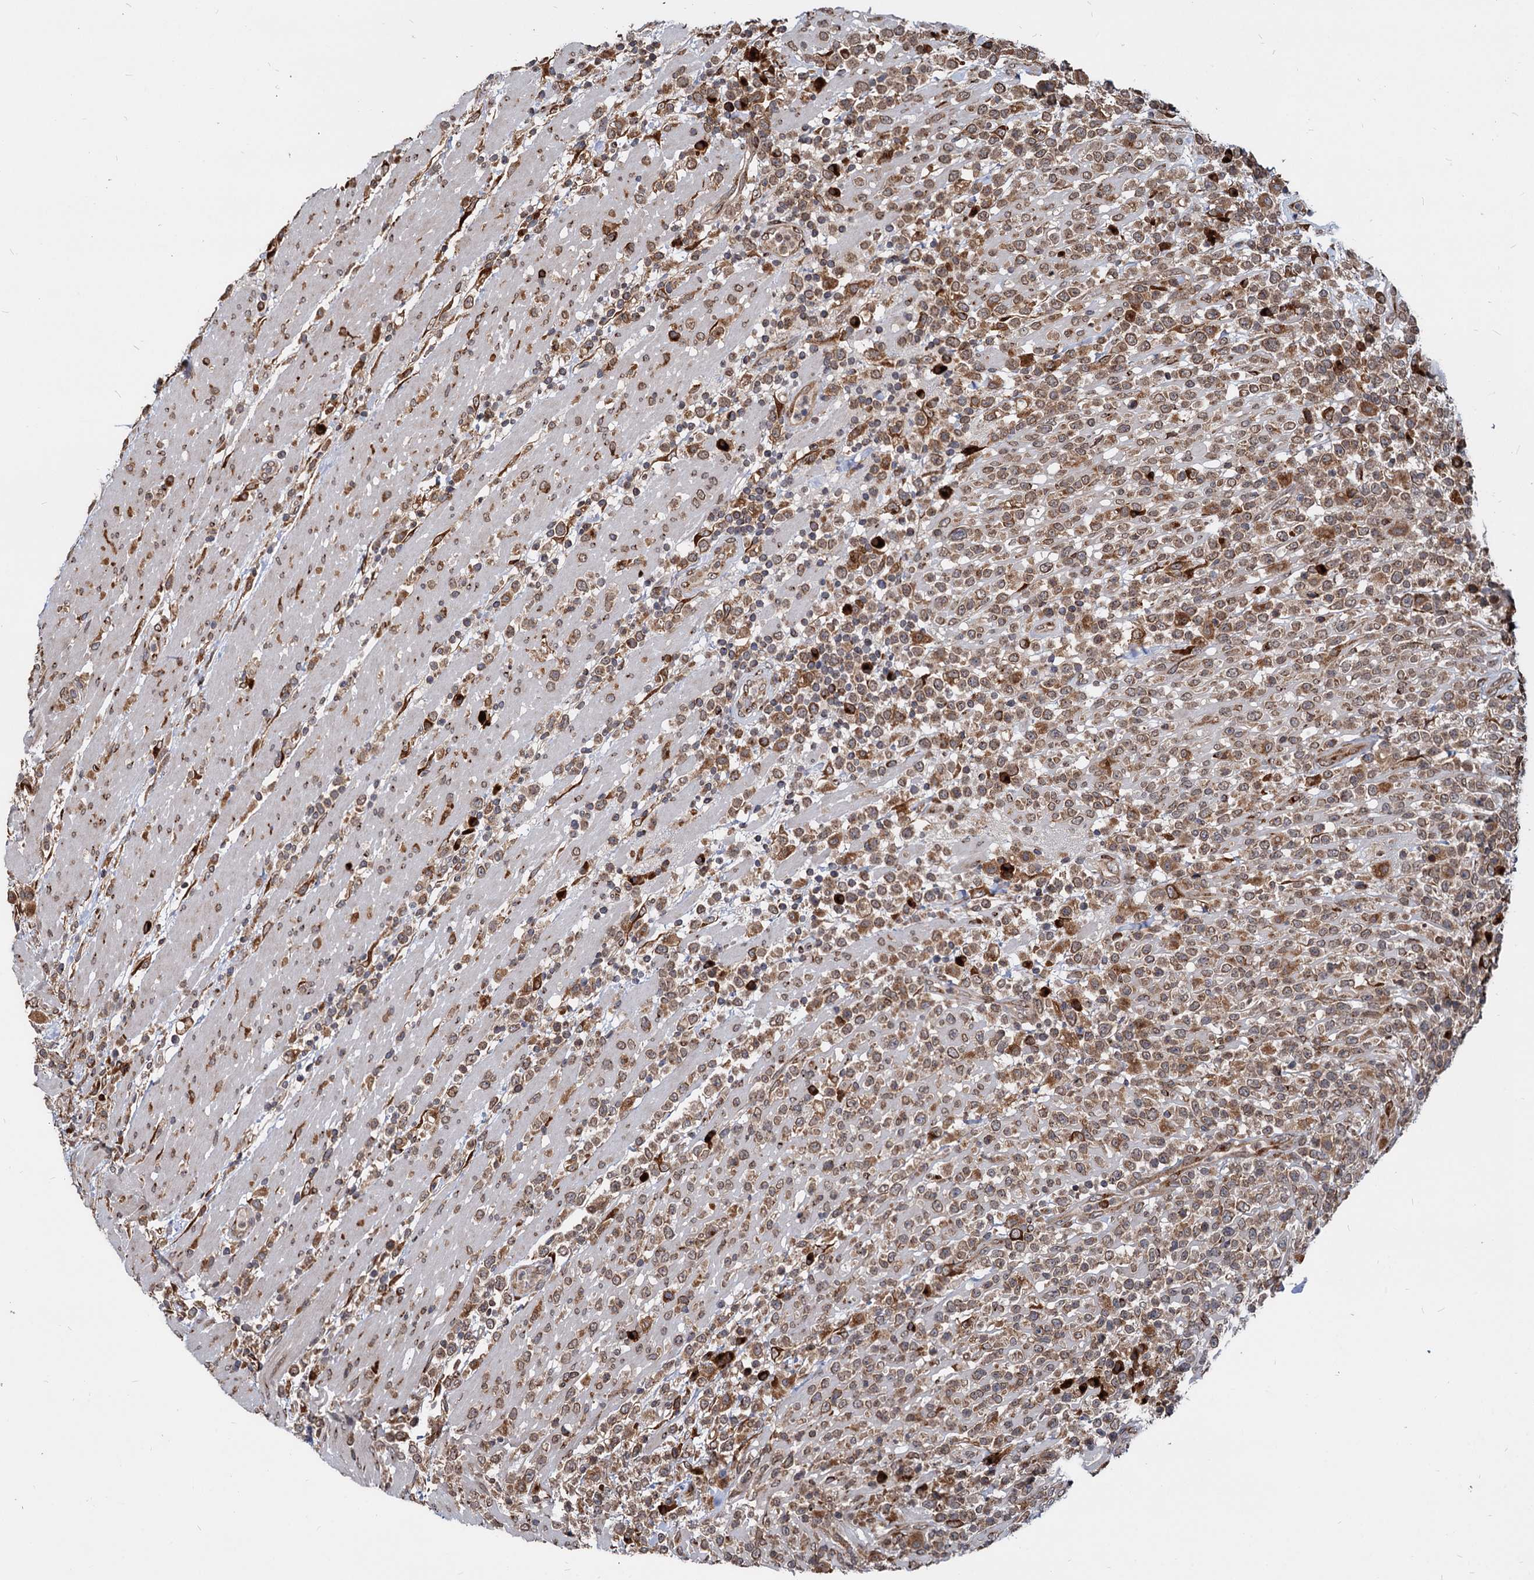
{"staining": {"intensity": "moderate", "quantity": ">75%", "location": "cytoplasmic/membranous"}, "tissue": "lymphoma", "cell_type": "Tumor cells", "image_type": "cancer", "snomed": [{"axis": "morphology", "description": "Malignant lymphoma, non-Hodgkin's type, High grade"}, {"axis": "topography", "description": "Colon"}], "caption": "High-magnification brightfield microscopy of lymphoma stained with DAB (brown) and counterstained with hematoxylin (blue). tumor cells exhibit moderate cytoplasmic/membranous expression is identified in approximately>75% of cells. Immunohistochemistry (ihc) stains the protein of interest in brown and the nuclei are stained blue.", "gene": "SAAL1", "patient": {"sex": "female", "age": 53}}